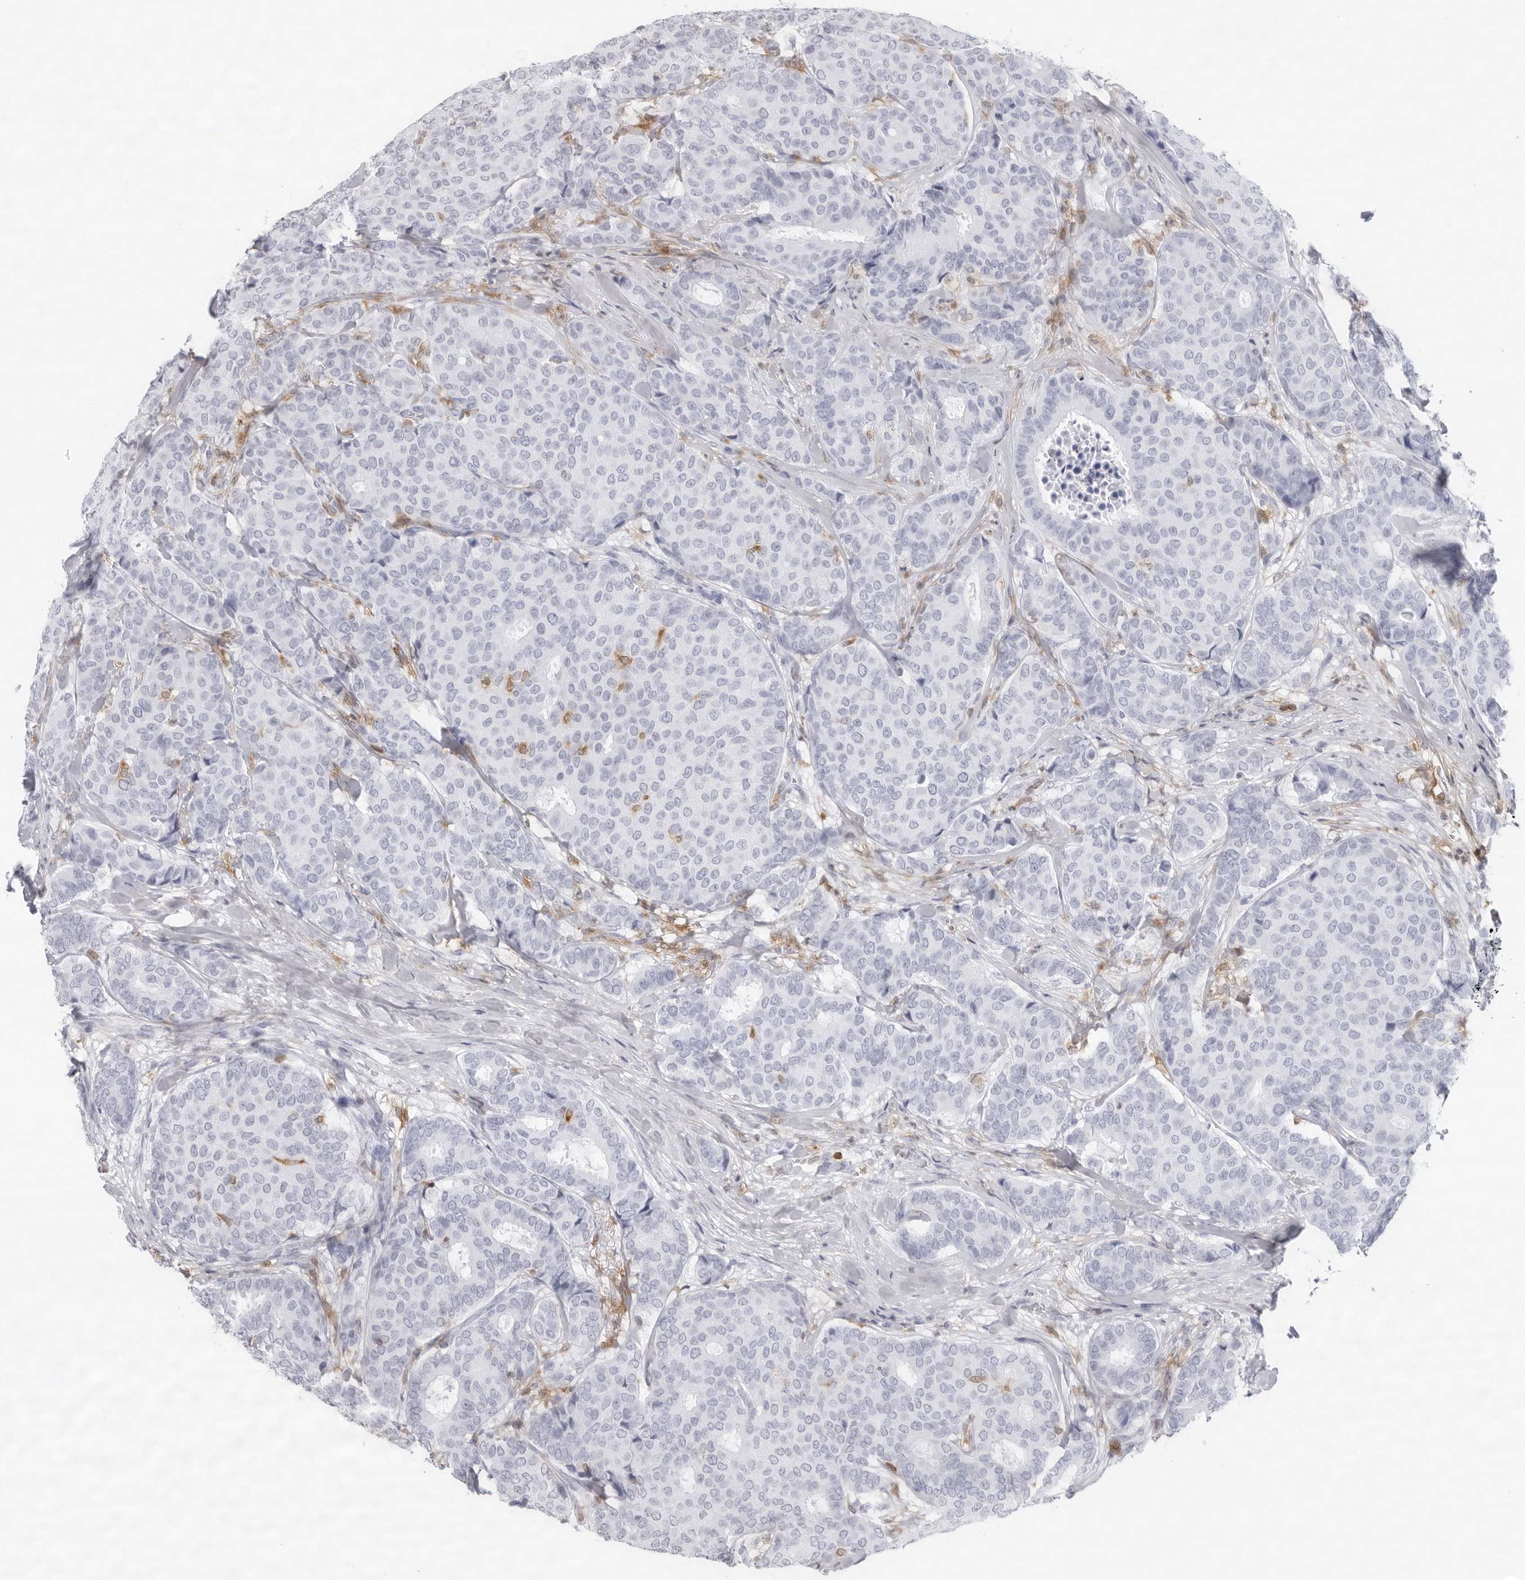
{"staining": {"intensity": "negative", "quantity": "none", "location": "none"}, "tissue": "breast cancer", "cell_type": "Tumor cells", "image_type": "cancer", "snomed": [{"axis": "morphology", "description": "Duct carcinoma"}, {"axis": "topography", "description": "Breast"}], "caption": "The image reveals no staining of tumor cells in breast cancer (invasive ductal carcinoma).", "gene": "FMNL1", "patient": {"sex": "female", "age": 75}}